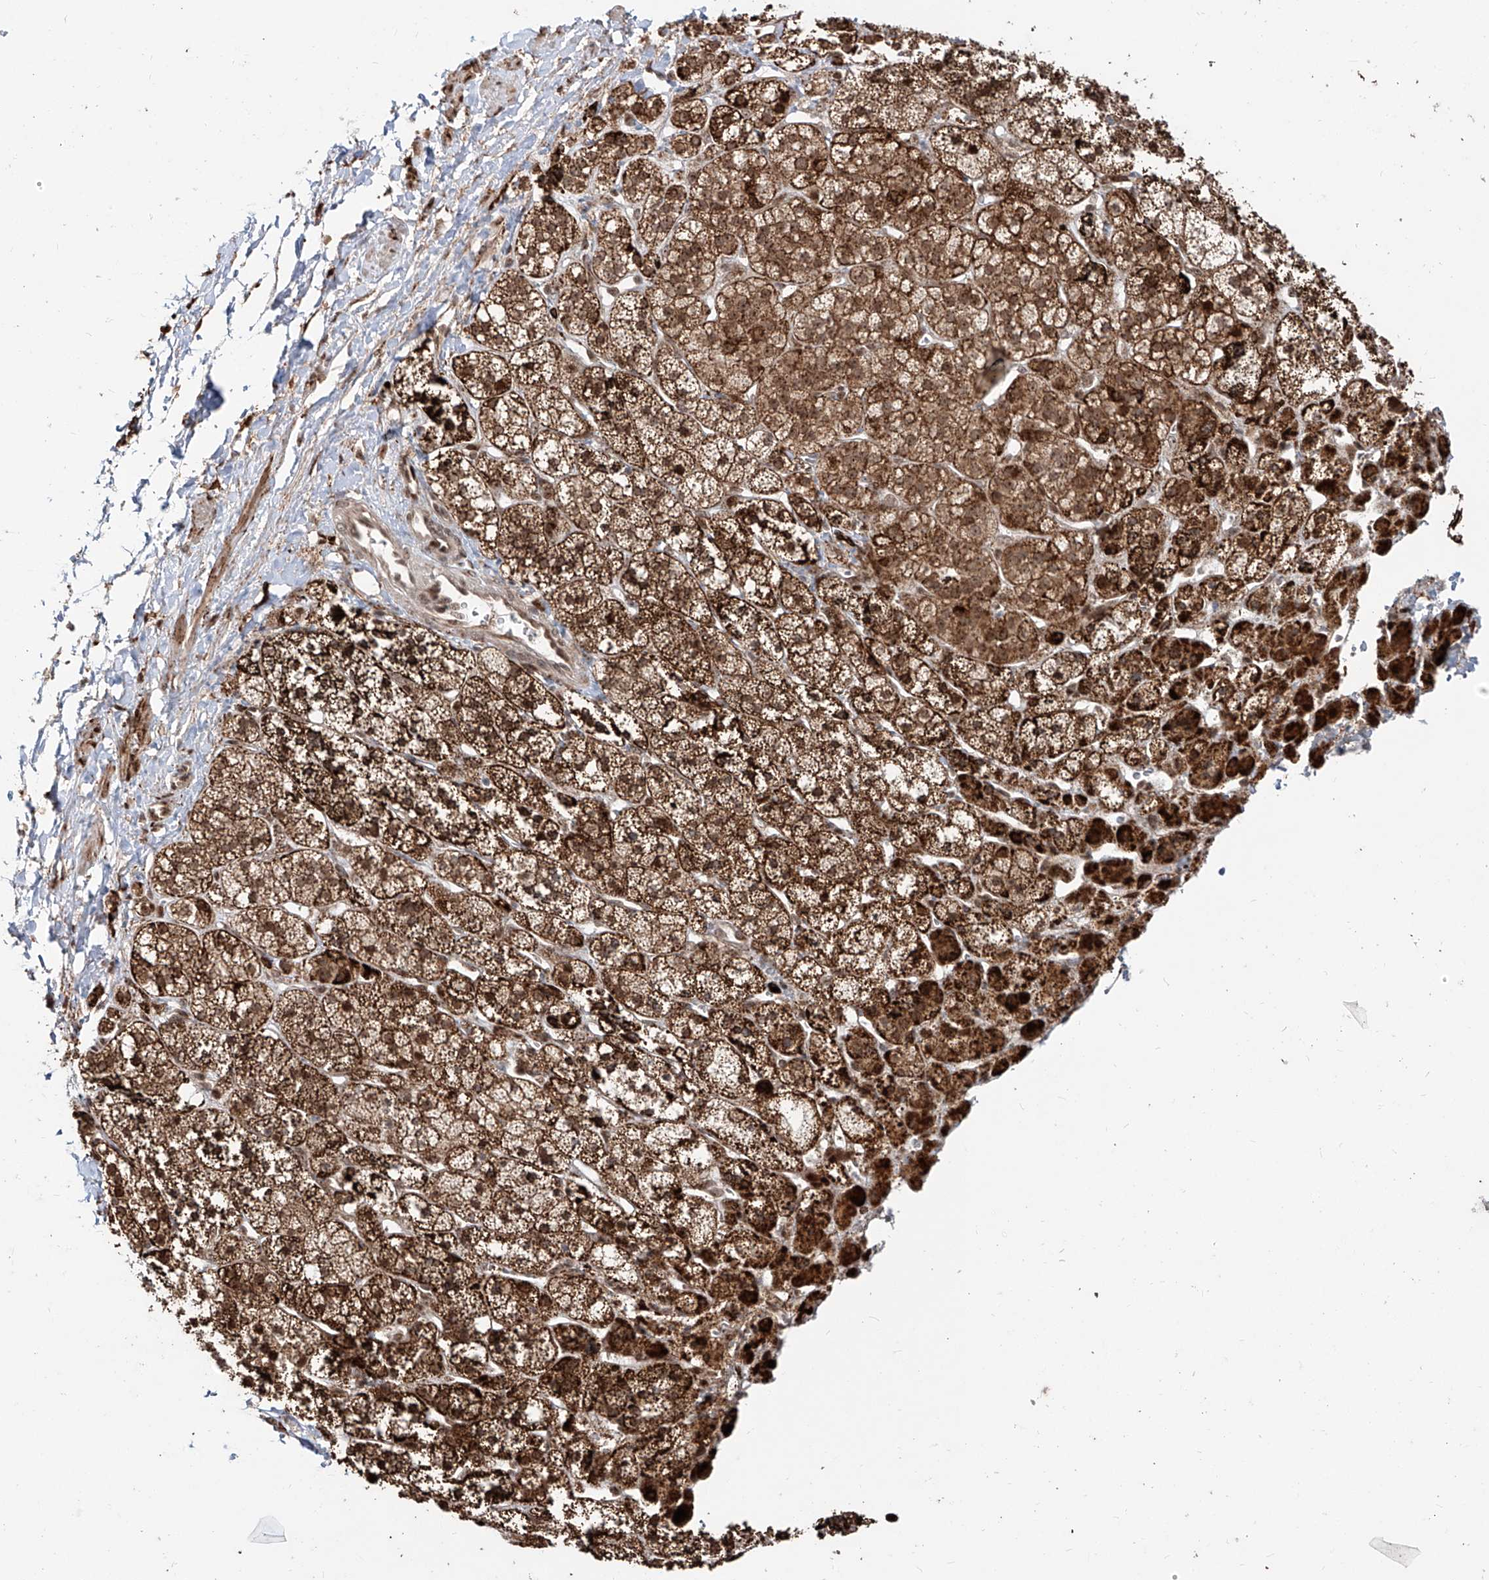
{"staining": {"intensity": "strong", "quantity": ">75%", "location": "cytoplasmic/membranous,nuclear"}, "tissue": "adrenal gland", "cell_type": "Glandular cells", "image_type": "normal", "snomed": [{"axis": "morphology", "description": "Normal tissue, NOS"}, {"axis": "topography", "description": "Adrenal gland"}], "caption": "Unremarkable adrenal gland reveals strong cytoplasmic/membranous,nuclear staining in about >75% of glandular cells, visualized by immunohistochemistry.", "gene": "ZNF710", "patient": {"sex": "male", "age": 56}}